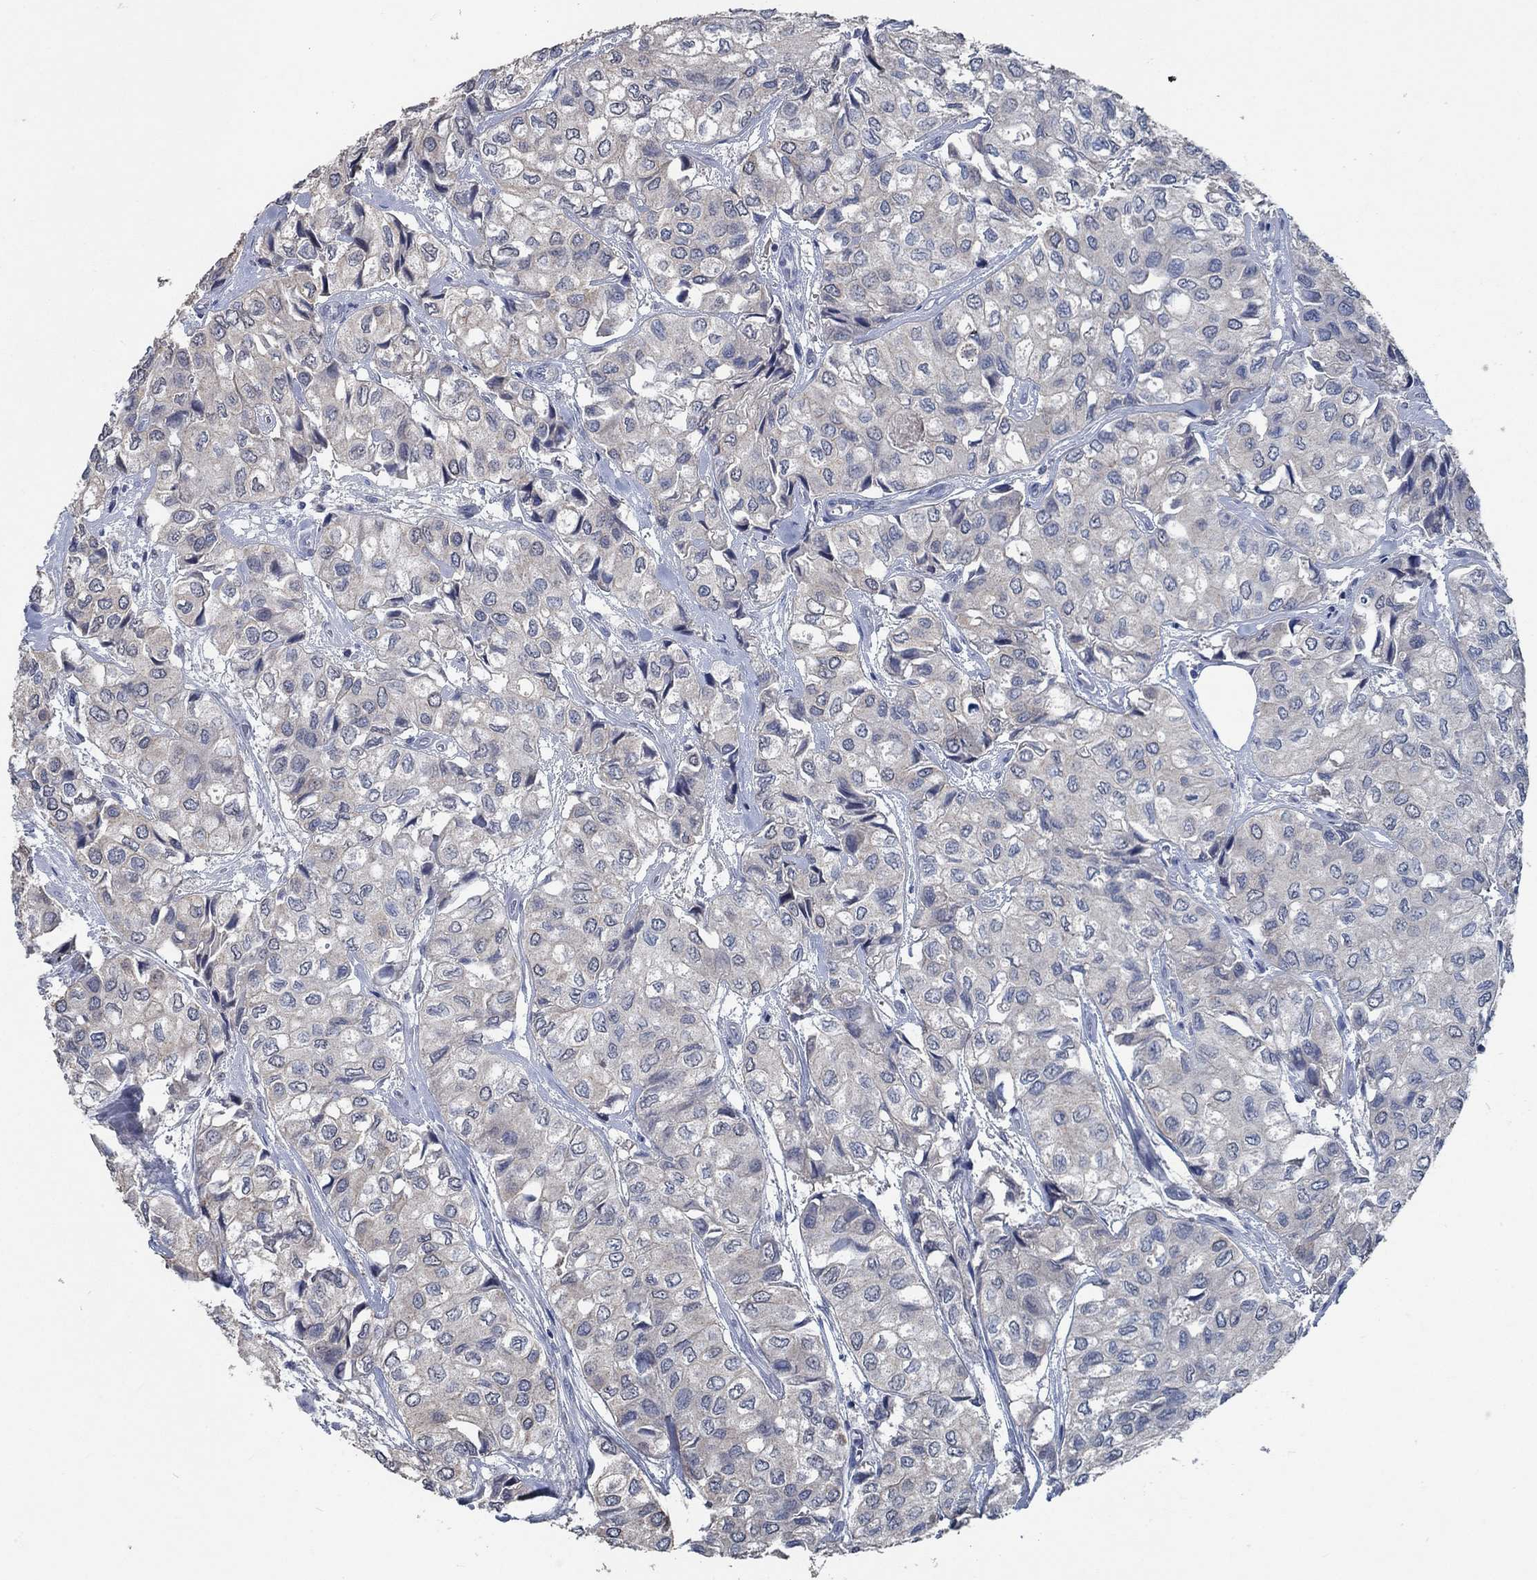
{"staining": {"intensity": "negative", "quantity": "none", "location": "none"}, "tissue": "urothelial cancer", "cell_type": "Tumor cells", "image_type": "cancer", "snomed": [{"axis": "morphology", "description": "Urothelial carcinoma, High grade"}, {"axis": "topography", "description": "Urinary bladder"}], "caption": "Immunohistochemistry photomicrograph of high-grade urothelial carcinoma stained for a protein (brown), which displays no expression in tumor cells. (Stains: DAB (3,3'-diaminobenzidine) IHC with hematoxylin counter stain, Microscopy: brightfield microscopy at high magnification).", "gene": "OBSCN", "patient": {"sex": "male", "age": 73}}